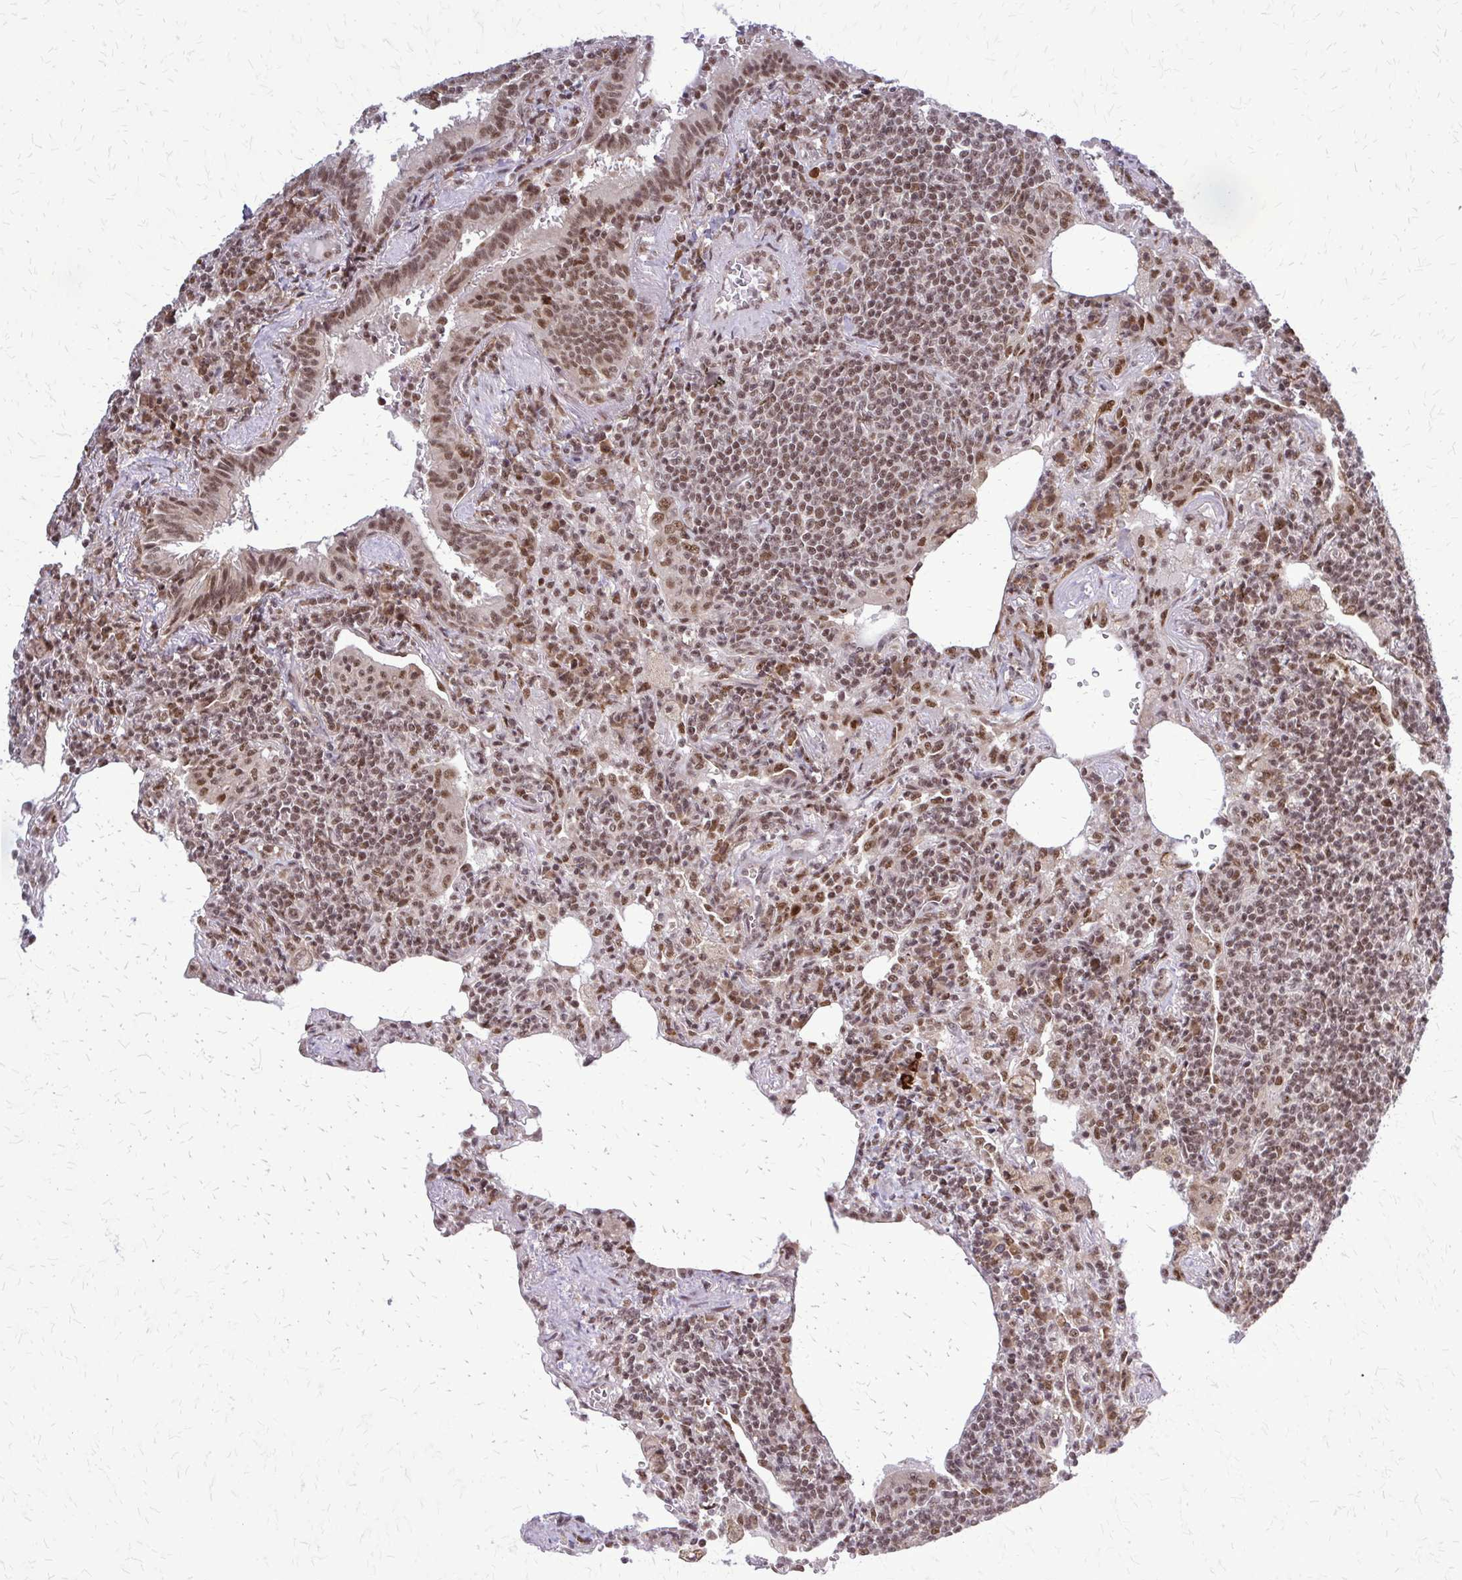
{"staining": {"intensity": "moderate", "quantity": ">75%", "location": "nuclear"}, "tissue": "lymphoma", "cell_type": "Tumor cells", "image_type": "cancer", "snomed": [{"axis": "morphology", "description": "Malignant lymphoma, non-Hodgkin's type, Low grade"}, {"axis": "topography", "description": "Lung"}], "caption": "A high-resolution micrograph shows immunohistochemistry staining of lymphoma, which shows moderate nuclear expression in about >75% of tumor cells.", "gene": "HDAC3", "patient": {"sex": "female", "age": 71}}